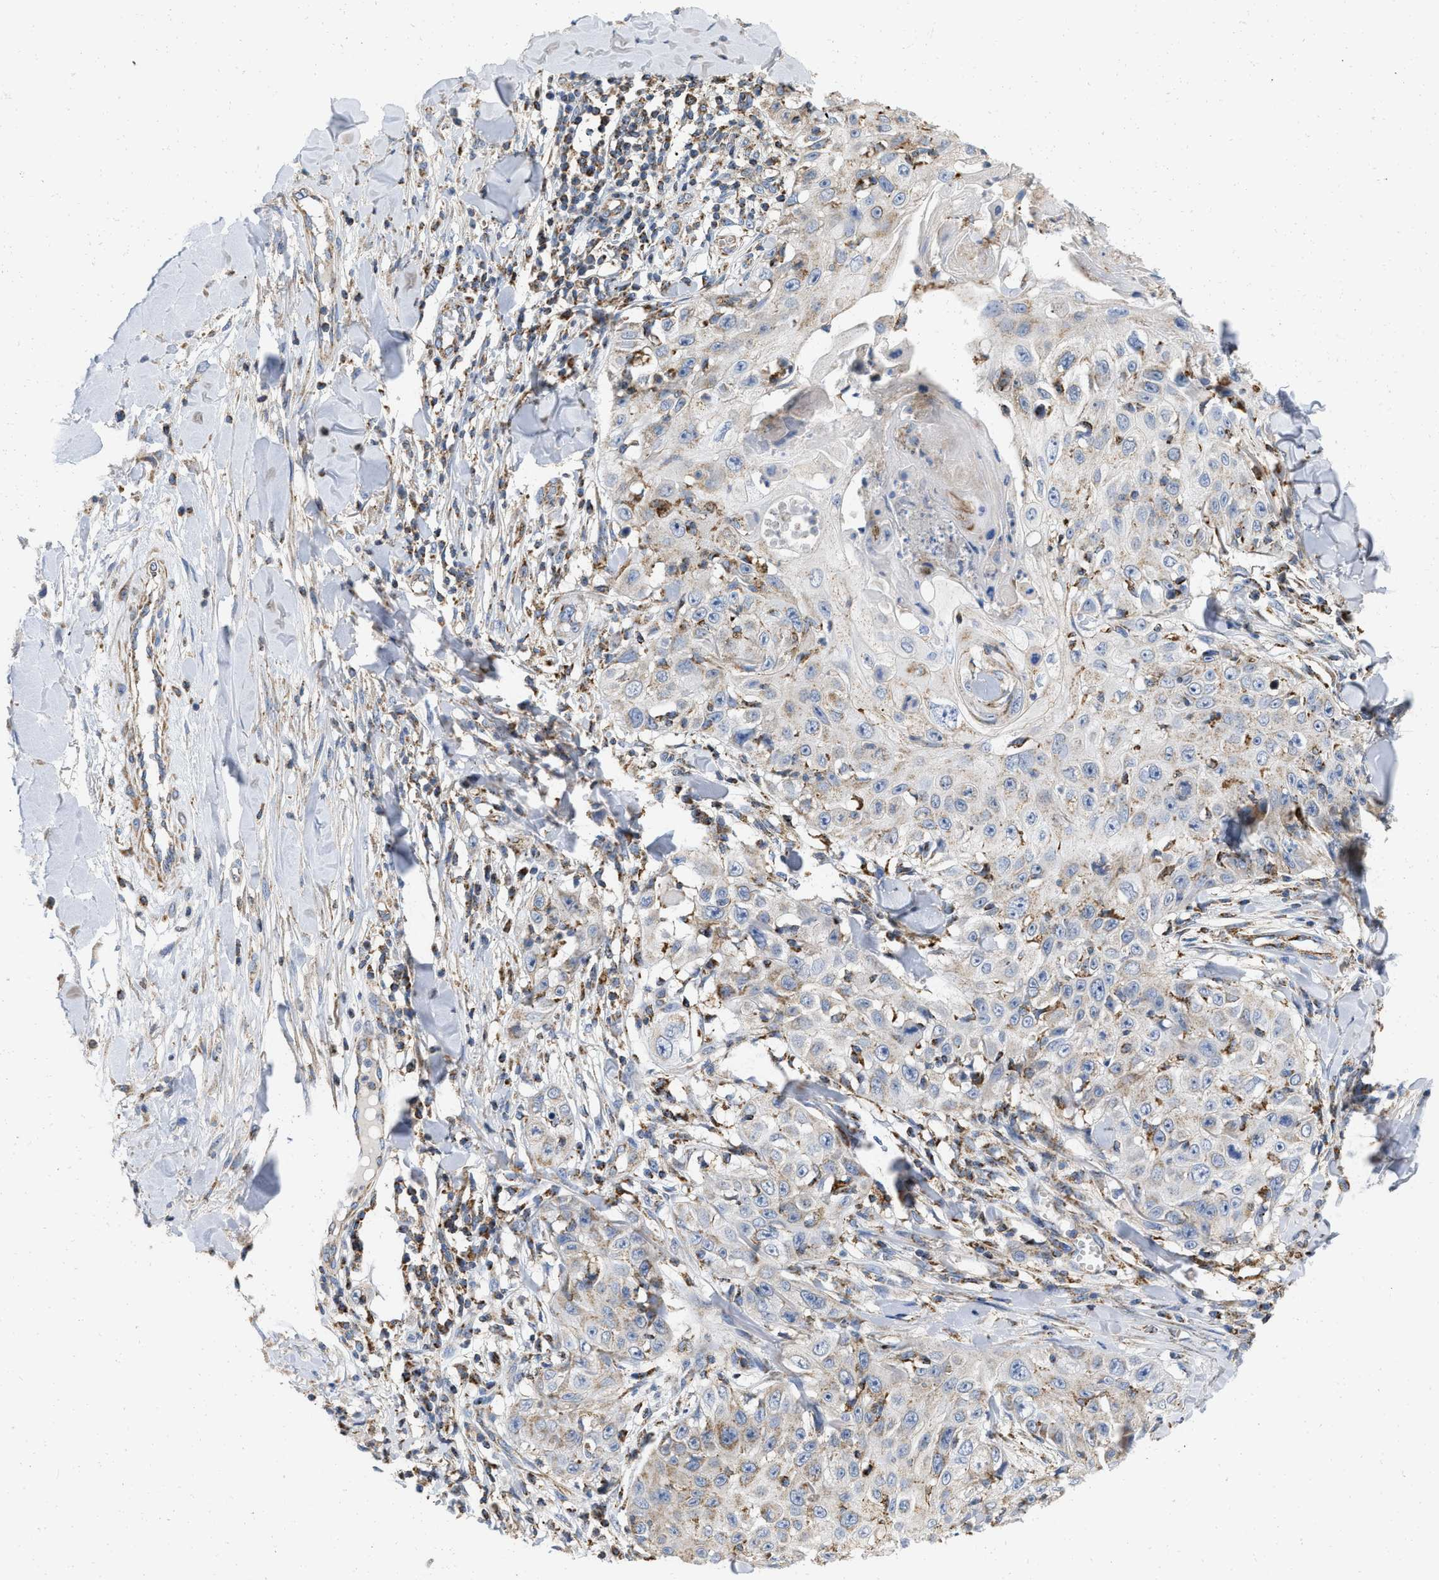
{"staining": {"intensity": "weak", "quantity": "<25%", "location": "cytoplasmic/membranous"}, "tissue": "skin cancer", "cell_type": "Tumor cells", "image_type": "cancer", "snomed": [{"axis": "morphology", "description": "Squamous cell carcinoma, NOS"}, {"axis": "topography", "description": "Skin"}], "caption": "Tumor cells are negative for protein expression in human skin cancer (squamous cell carcinoma). Nuclei are stained in blue.", "gene": "GRB10", "patient": {"sex": "male", "age": 86}}